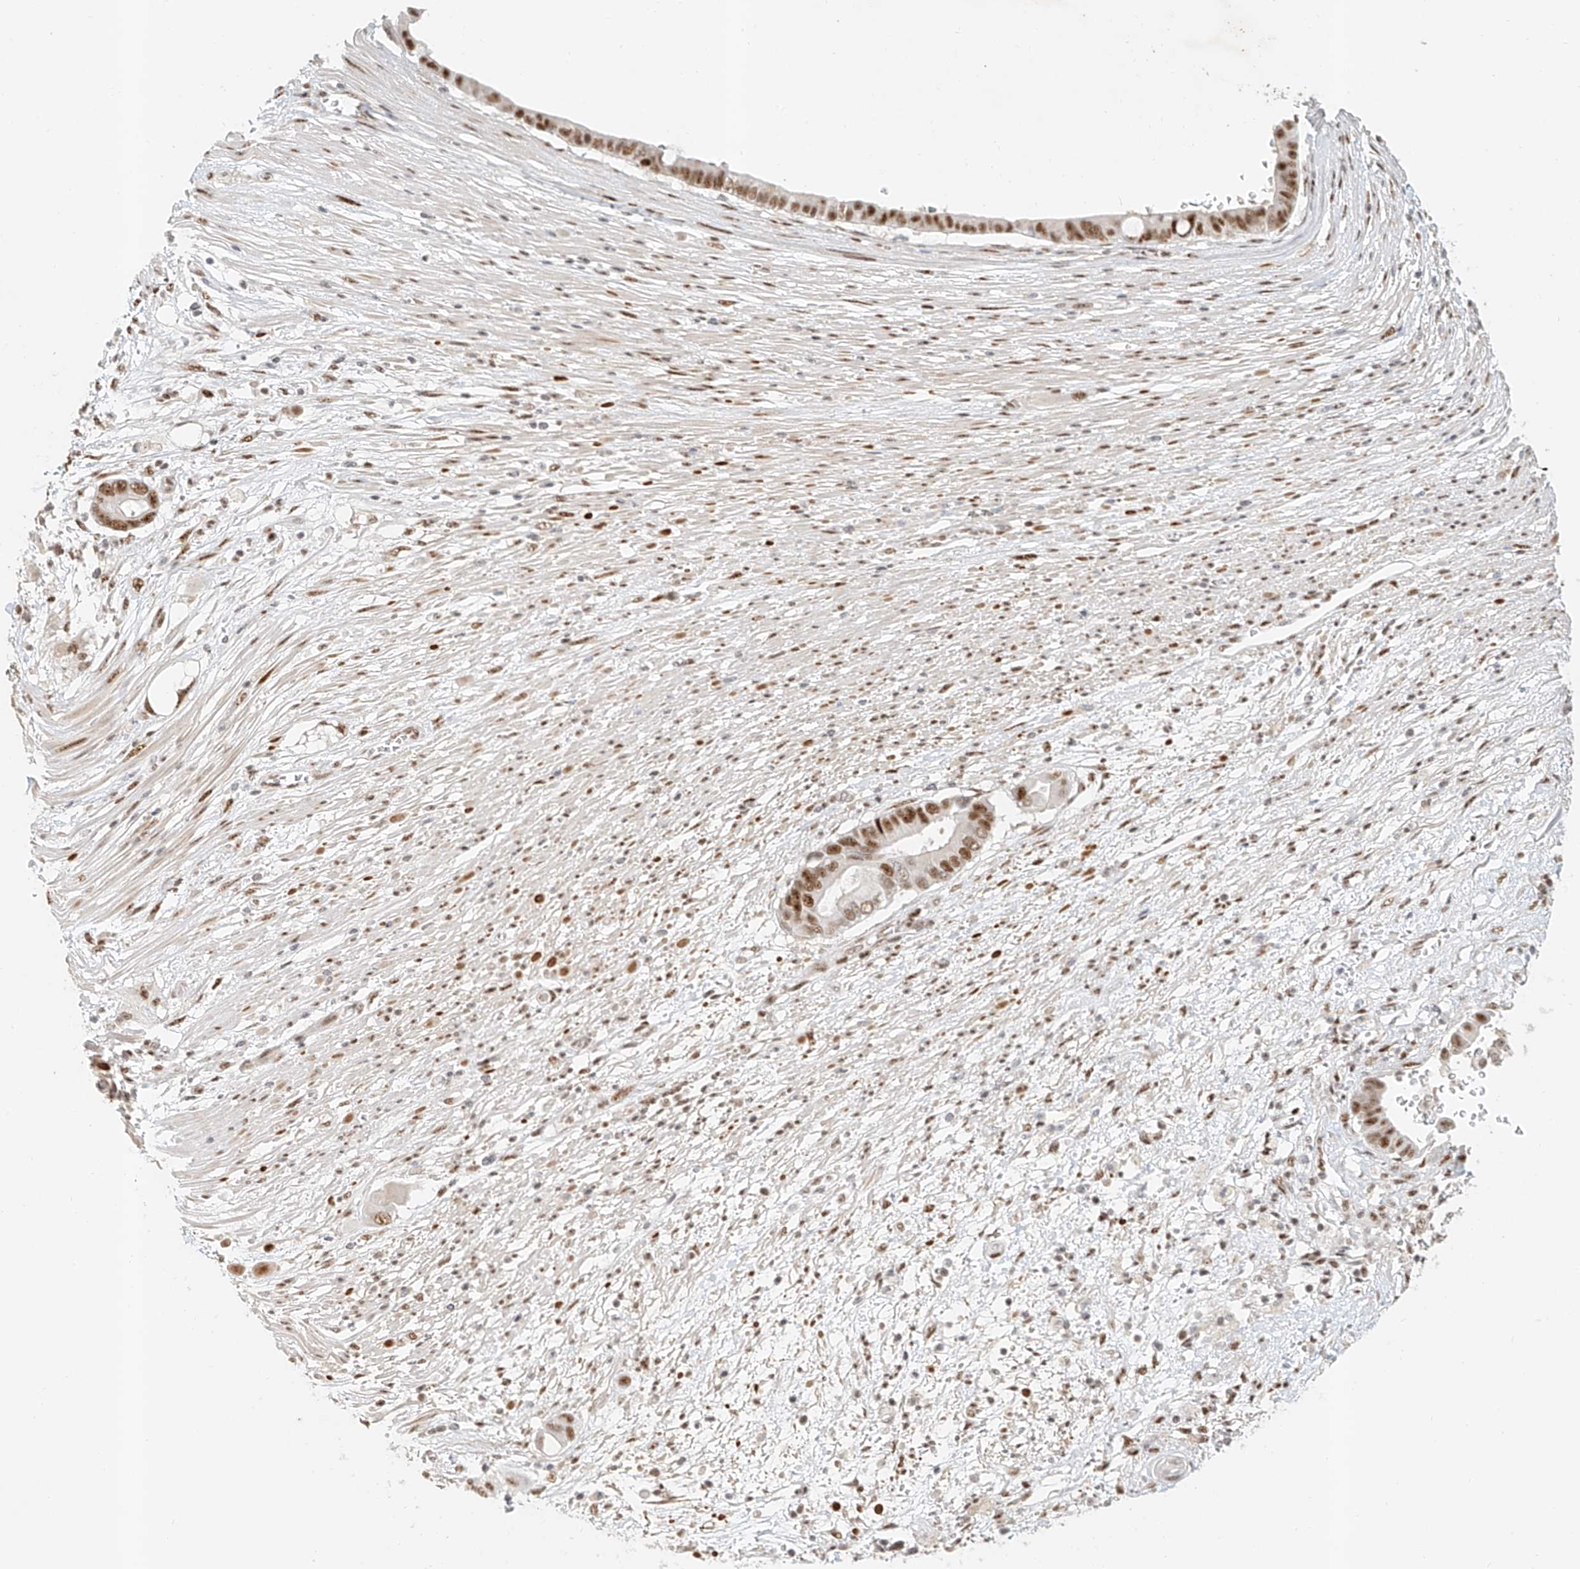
{"staining": {"intensity": "moderate", "quantity": ">75%", "location": "nuclear"}, "tissue": "pancreatic cancer", "cell_type": "Tumor cells", "image_type": "cancer", "snomed": [{"axis": "morphology", "description": "Adenocarcinoma, NOS"}, {"axis": "topography", "description": "Pancreas"}], "caption": "IHC of human pancreatic cancer (adenocarcinoma) shows medium levels of moderate nuclear staining in about >75% of tumor cells. Immunohistochemistry (ihc) stains the protein in brown and the nuclei are stained blue.", "gene": "CXorf58", "patient": {"sex": "male", "age": 68}}